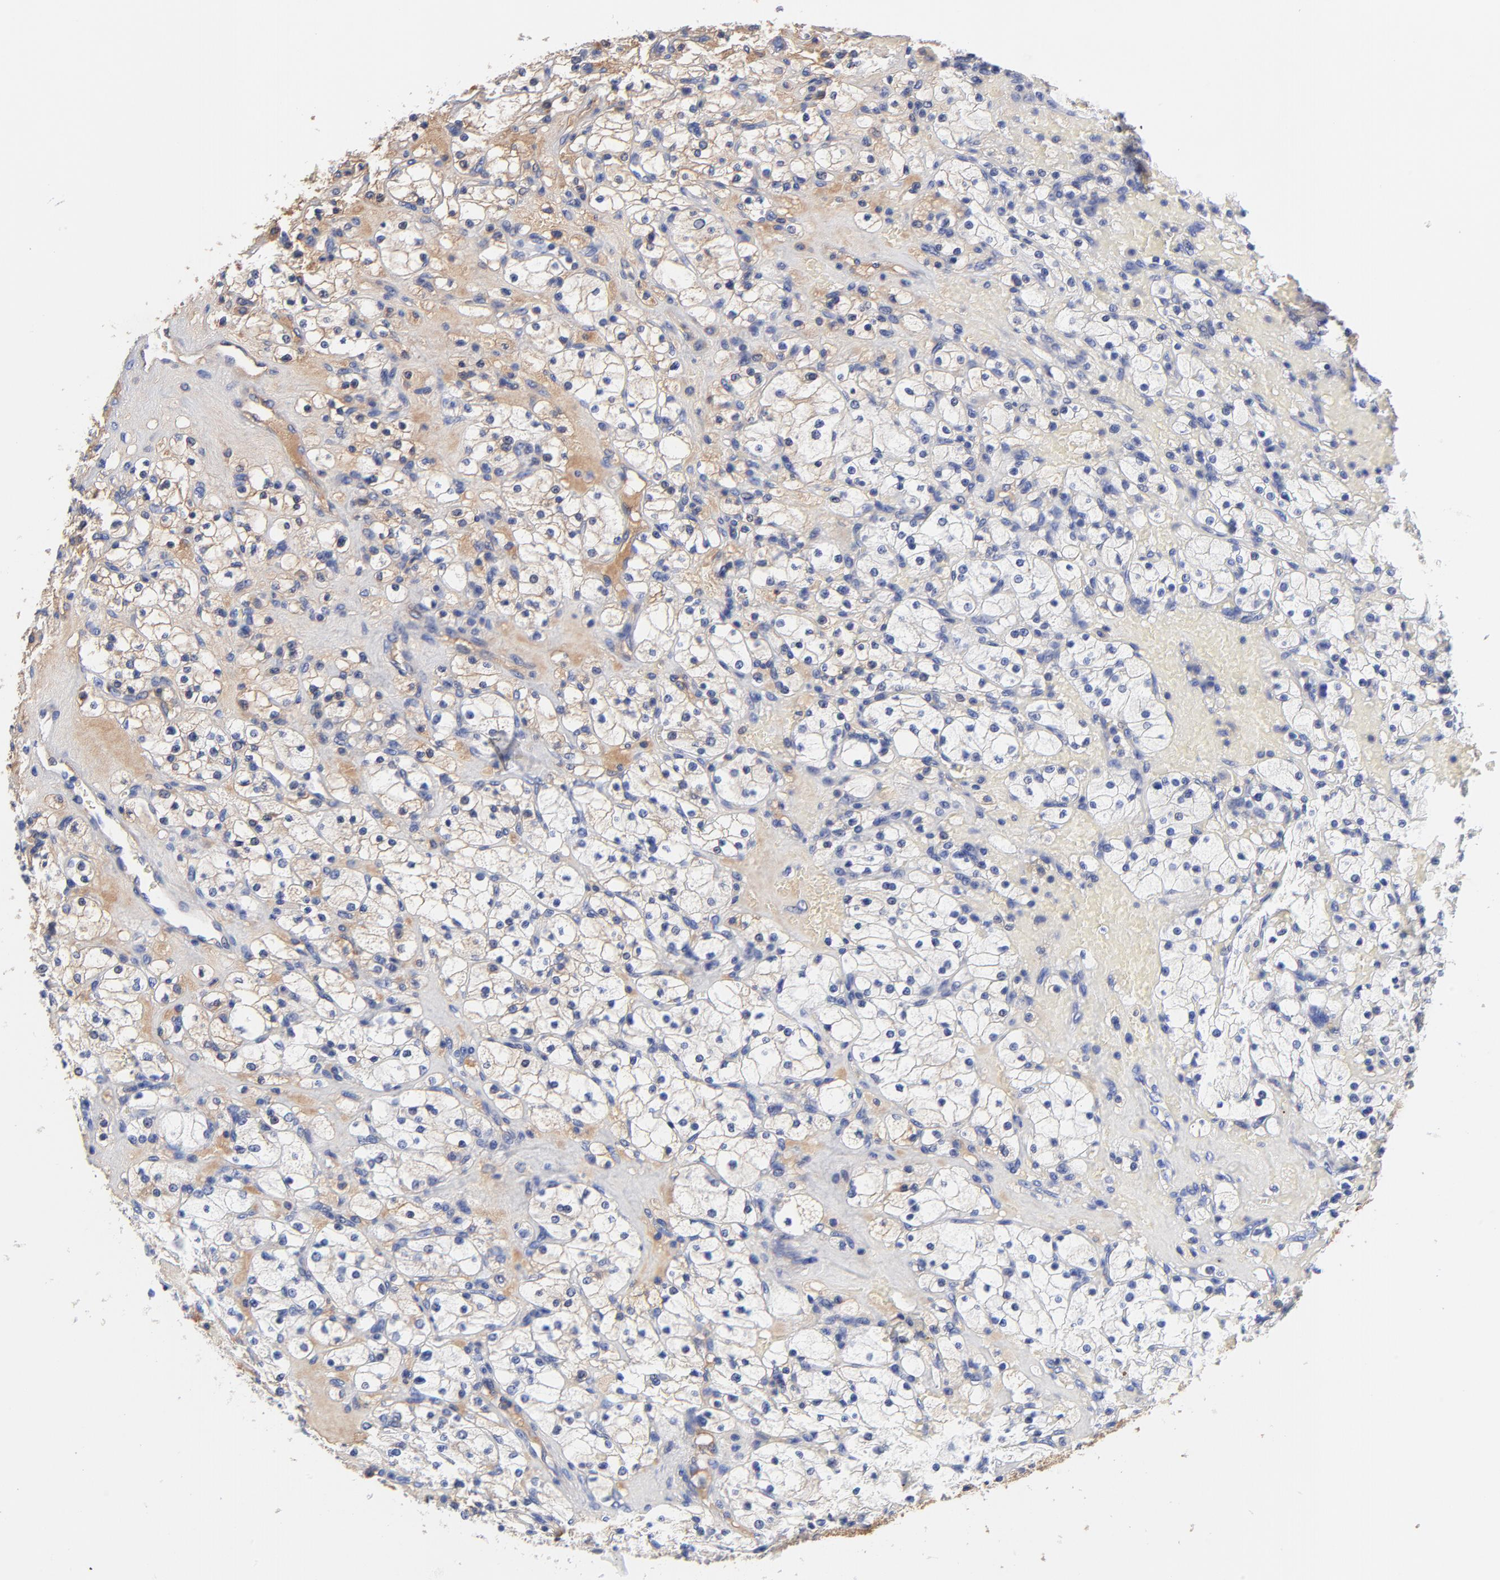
{"staining": {"intensity": "weak", "quantity": "25%-75%", "location": "cytoplasmic/membranous"}, "tissue": "renal cancer", "cell_type": "Tumor cells", "image_type": "cancer", "snomed": [{"axis": "morphology", "description": "Adenocarcinoma, NOS"}, {"axis": "topography", "description": "Kidney"}], "caption": "High-magnification brightfield microscopy of renal cancer (adenocarcinoma) stained with DAB (brown) and counterstained with hematoxylin (blue). tumor cells exhibit weak cytoplasmic/membranous expression is present in about25%-75% of cells.", "gene": "IGLV3-10", "patient": {"sex": "female", "age": 83}}